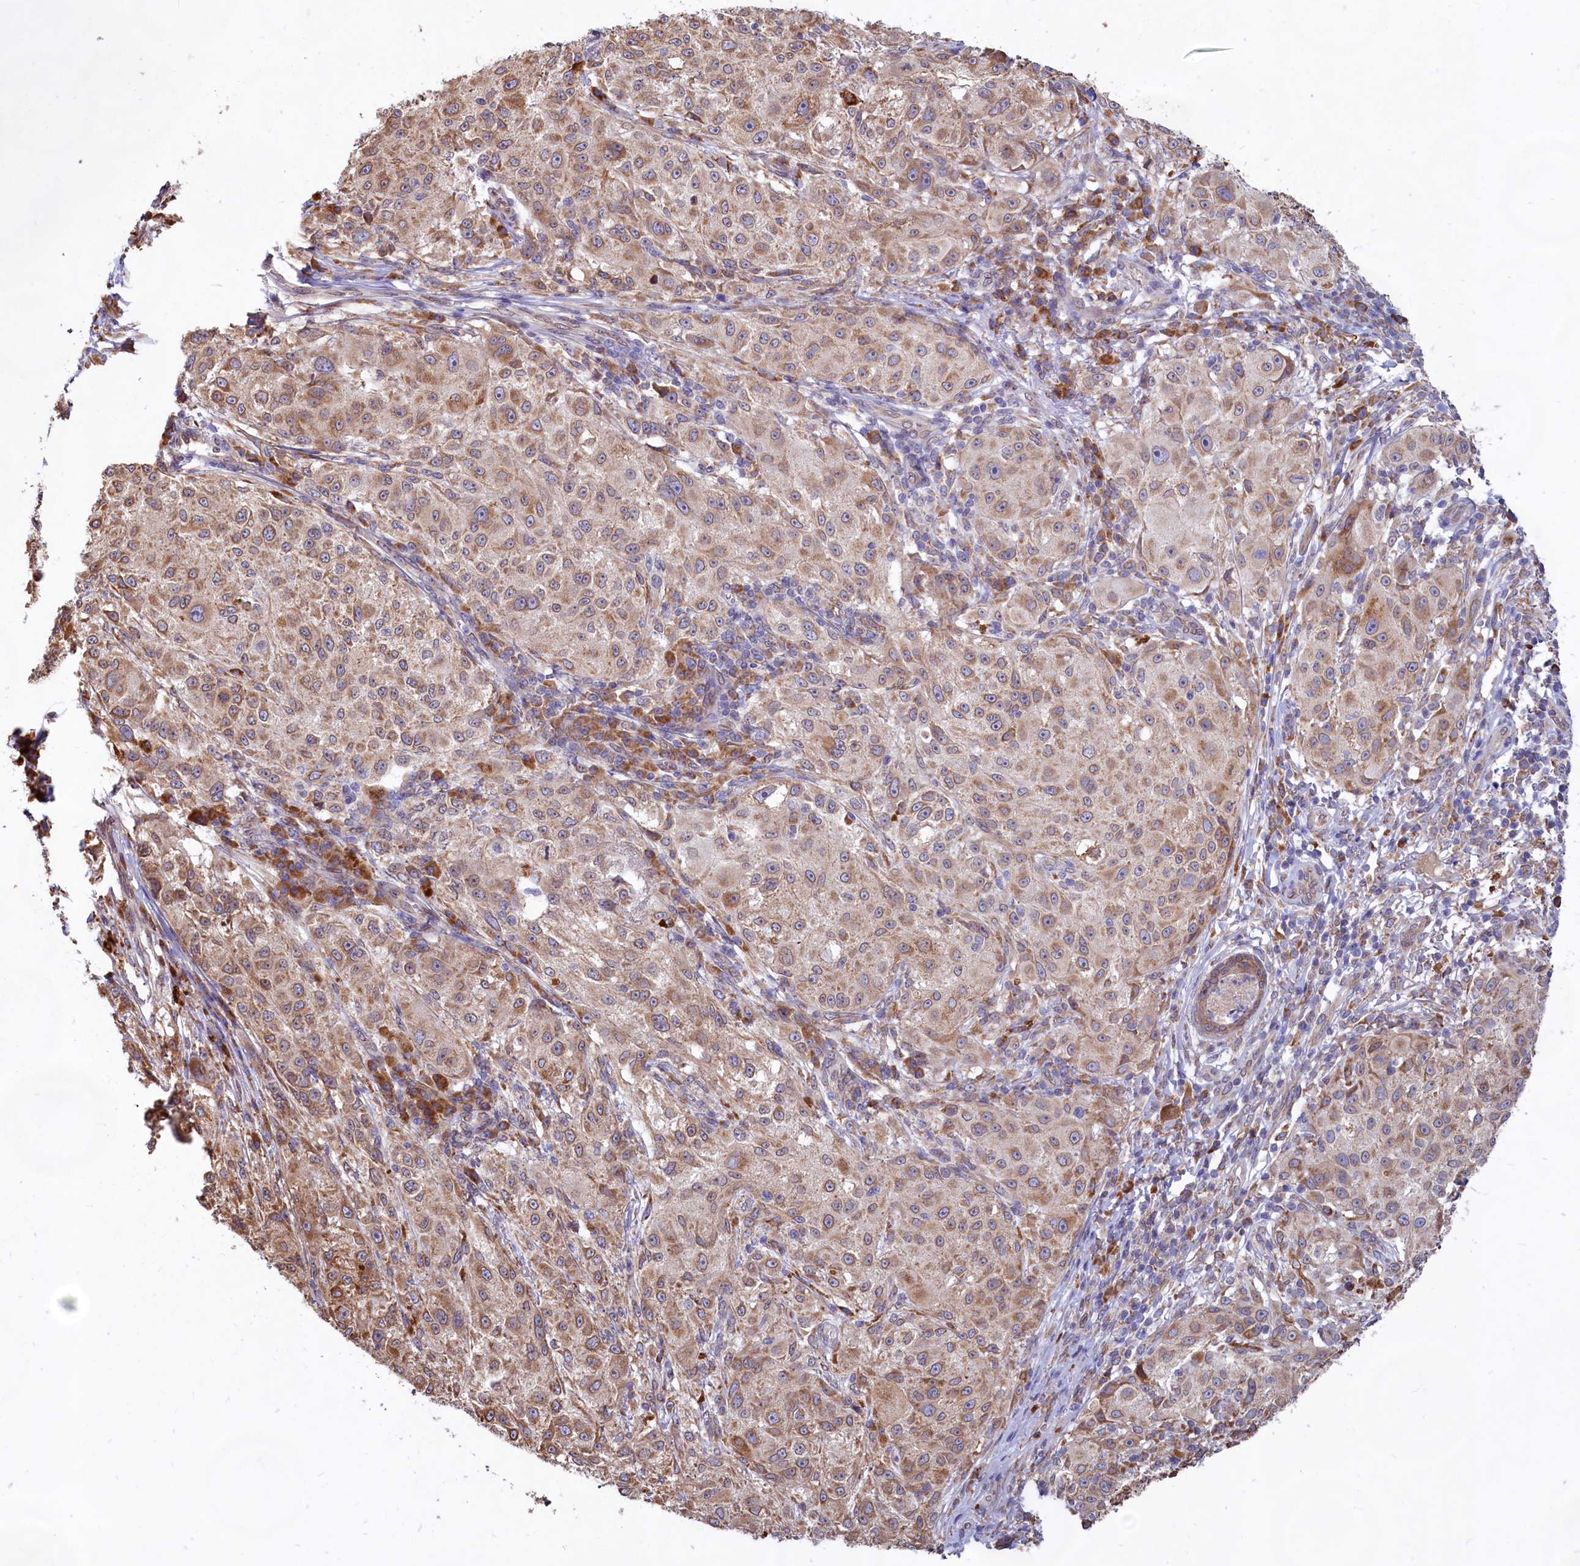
{"staining": {"intensity": "moderate", "quantity": ">75%", "location": "cytoplasmic/membranous"}, "tissue": "melanoma", "cell_type": "Tumor cells", "image_type": "cancer", "snomed": [{"axis": "morphology", "description": "Necrosis, NOS"}, {"axis": "morphology", "description": "Malignant melanoma, NOS"}, {"axis": "topography", "description": "Skin"}], "caption": "Tumor cells show moderate cytoplasmic/membranous staining in approximately >75% of cells in malignant melanoma.", "gene": "TBC1D19", "patient": {"sex": "female", "age": 87}}